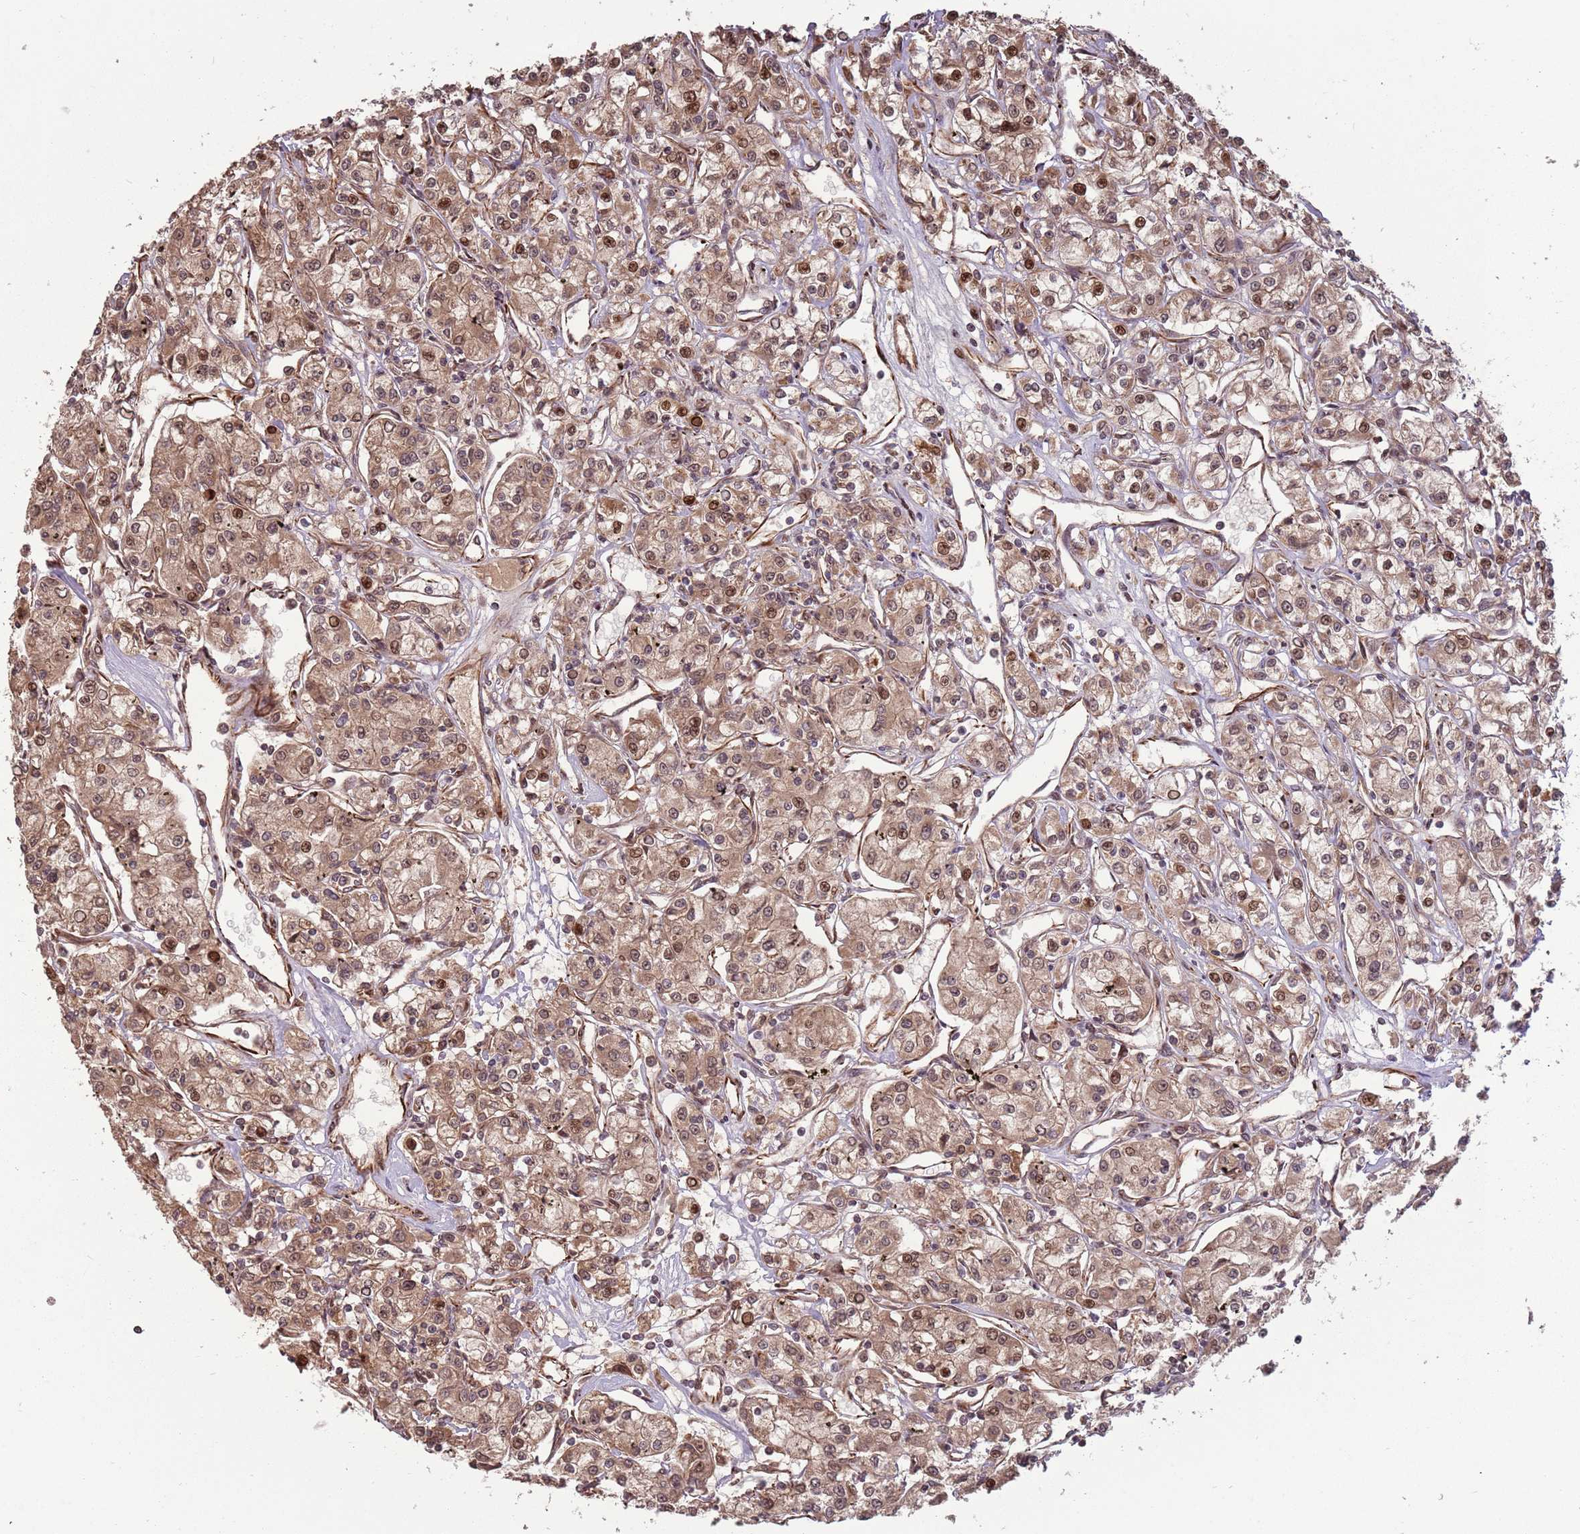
{"staining": {"intensity": "moderate", "quantity": ">75%", "location": "cytoplasmic/membranous,nuclear"}, "tissue": "renal cancer", "cell_type": "Tumor cells", "image_type": "cancer", "snomed": [{"axis": "morphology", "description": "Adenocarcinoma, NOS"}, {"axis": "topography", "description": "Kidney"}], "caption": "This photomicrograph reveals IHC staining of renal adenocarcinoma, with medium moderate cytoplasmic/membranous and nuclear positivity in approximately >75% of tumor cells.", "gene": "ADAMTS3", "patient": {"sex": "female", "age": 59}}